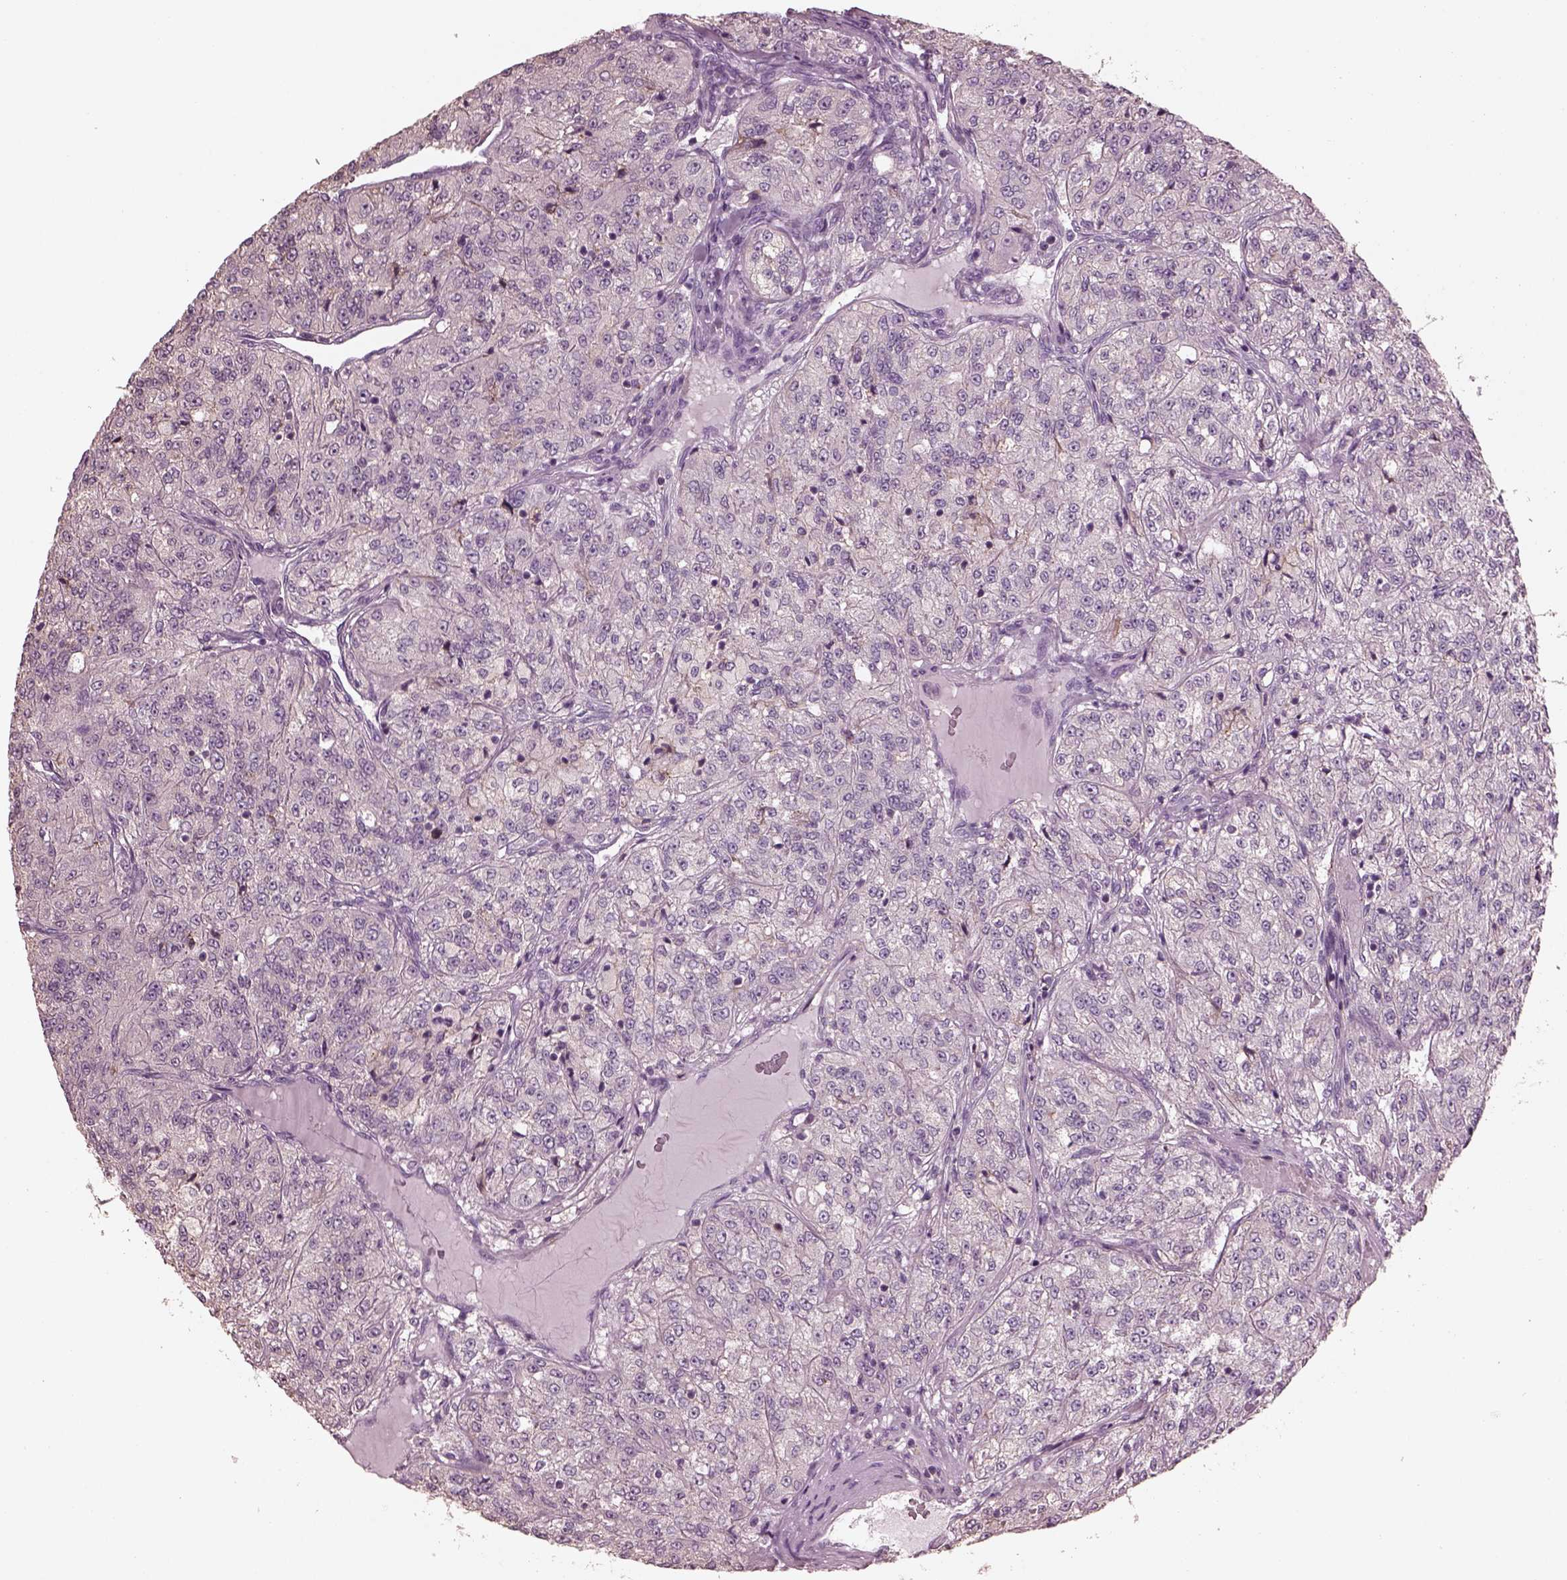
{"staining": {"intensity": "negative", "quantity": "none", "location": "none"}, "tissue": "renal cancer", "cell_type": "Tumor cells", "image_type": "cancer", "snomed": [{"axis": "morphology", "description": "Adenocarcinoma, NOS"}, {"axis": "topography", "description": "Kidney"}], "caption": "Human adenocarcinoma (renal) stained for a protein using immunohistochemistry (IHC) shows no positivity in tumor cells.", "gene": "SRI", "patient": {"sex": "female", "age": 63}}